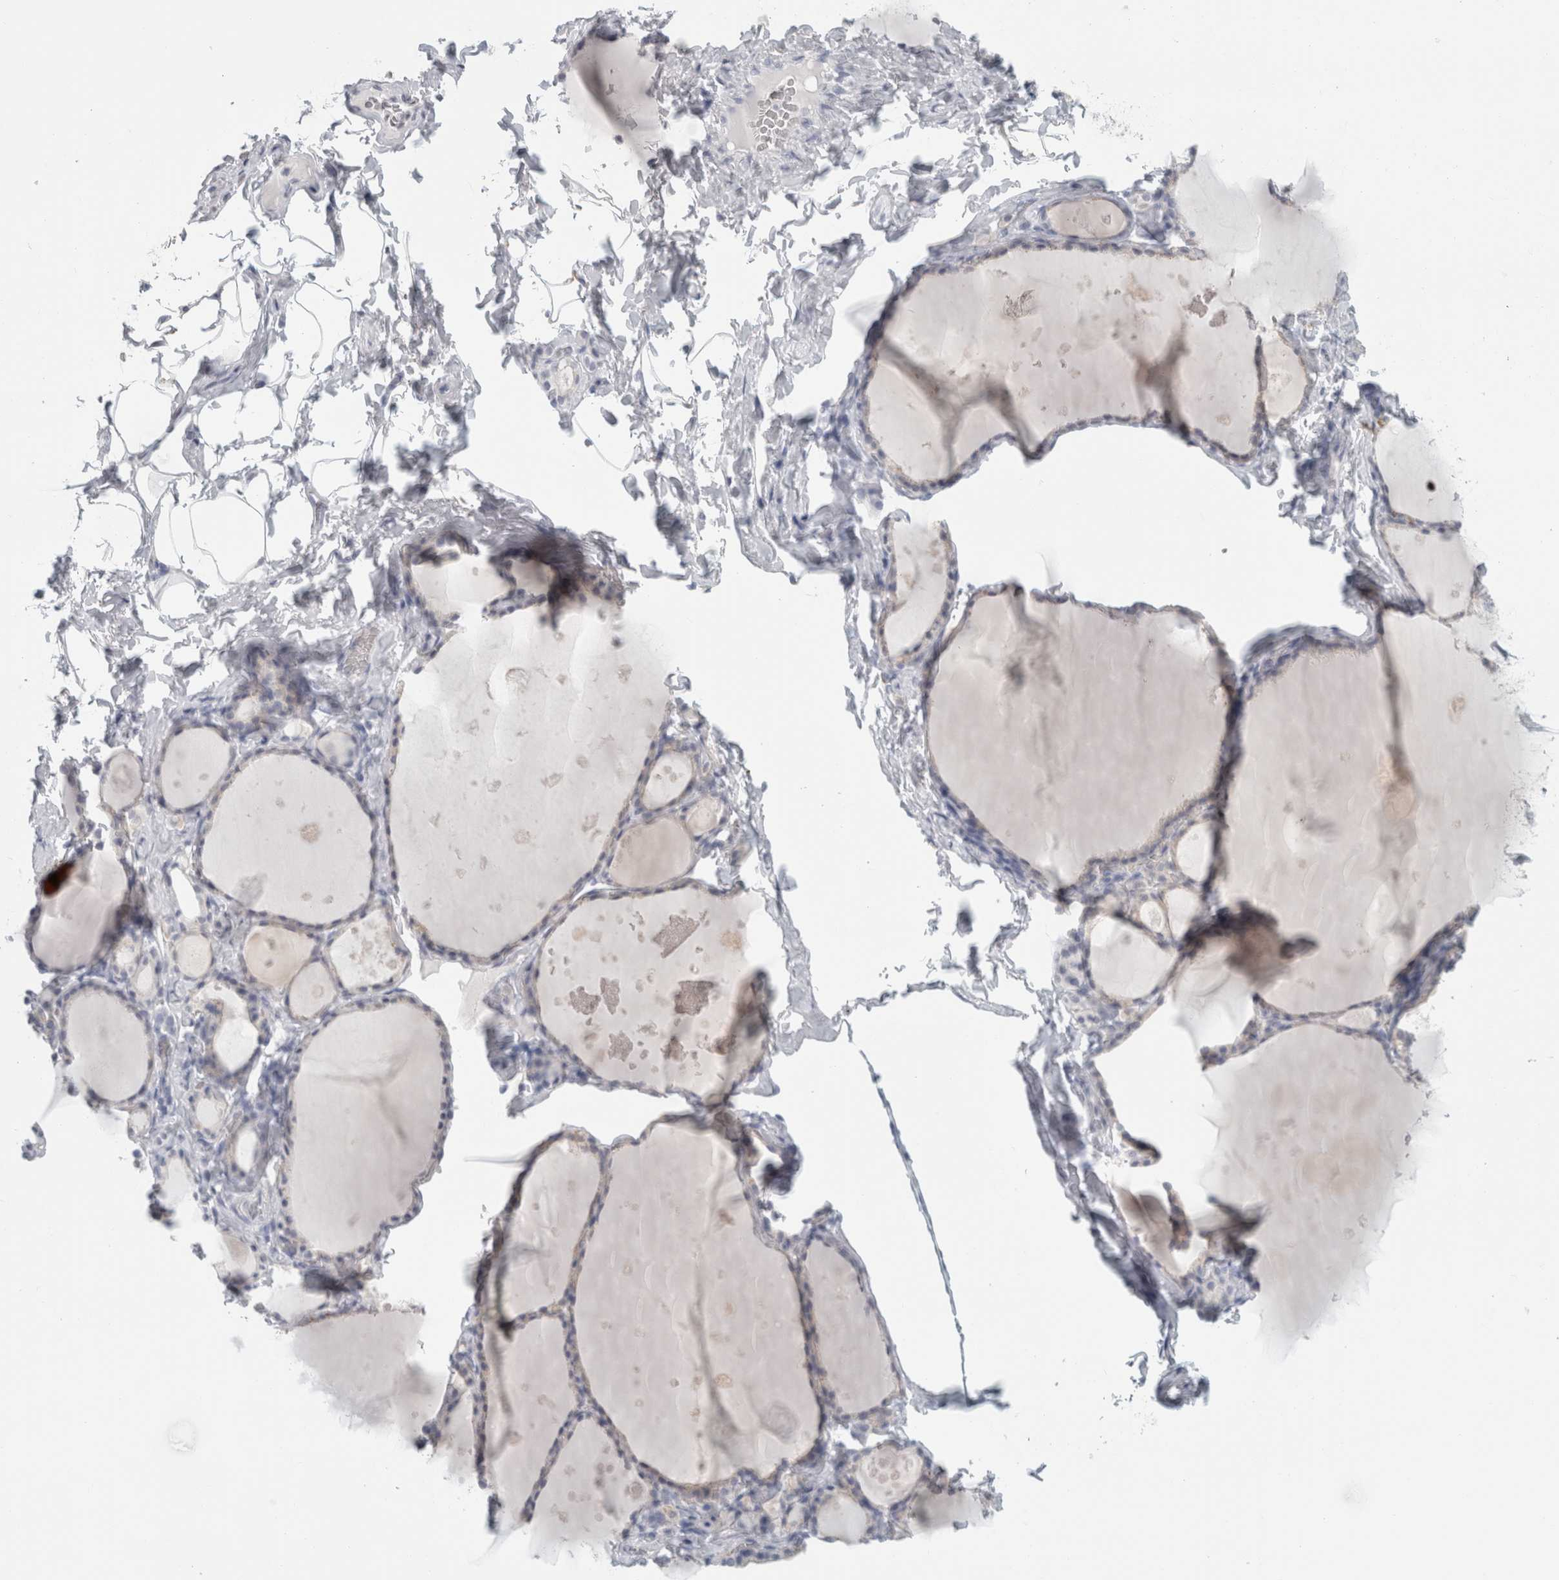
{"staining": {"intensity": "weak", "quantity": "<25%", "location": "cytoplasmic/membranous"}, "tissue": "thyroid gland", "cell_type": "Glandular cells", "image_type": "normal", "snomed": [{"axis": "morphology", "description": "Normal tissue, NOS"}, {"axis": "topography", "description": "Thyroid gland"}], "caption": "Immunohistochemistry micrograph of unremarkable thyroid gland: human thyroid gland stained with DAB displays no significant protein expression in glandular cells.", "gene": "SLC28A3", "patient": {"sex": "male", "age": 56}}